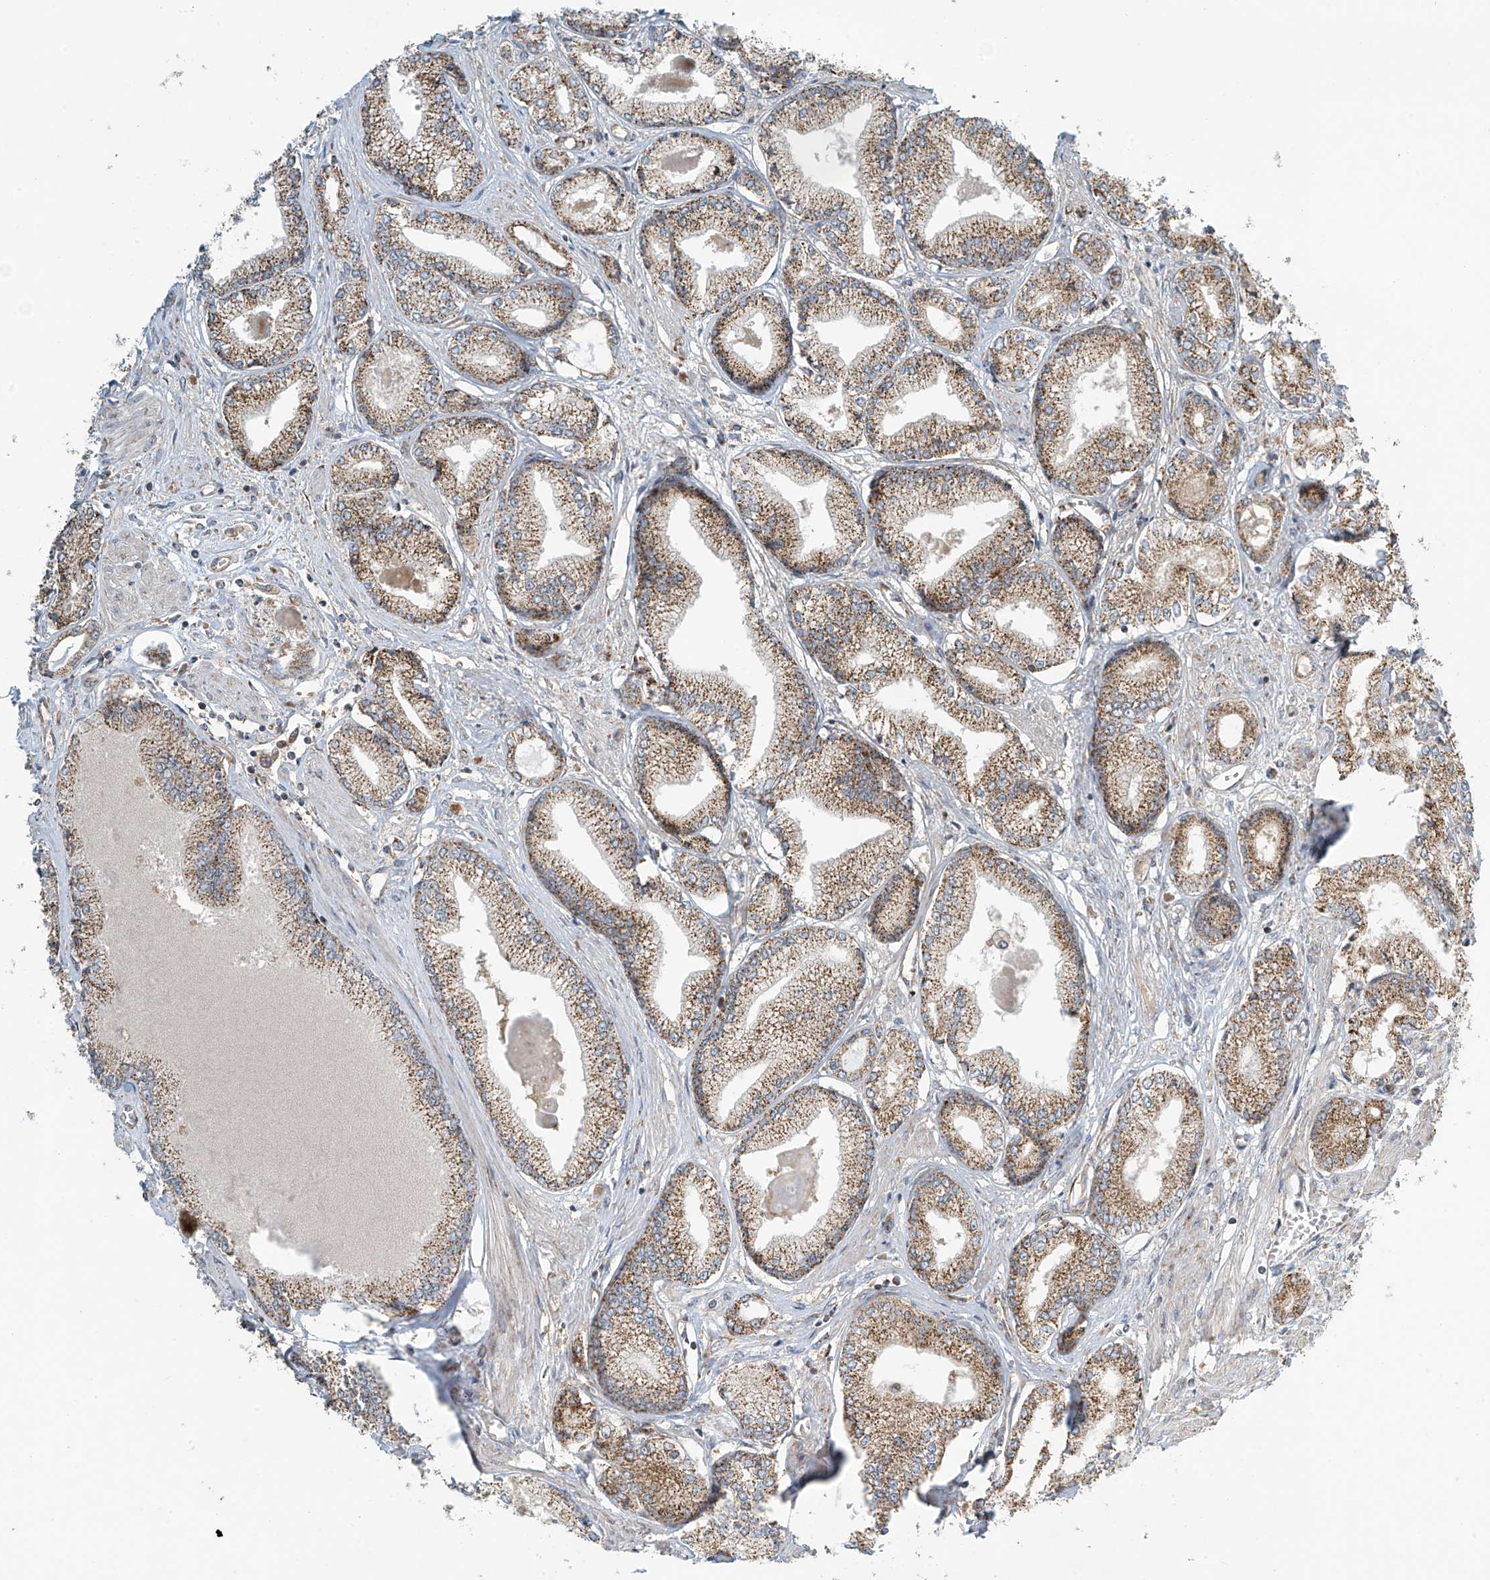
{"staining": {"intensity": "moderate", "quantity": ">75%", "location": "cytoplasmic/membranous"}, "tissue": "prostate cancer", "cell_type": "Tumor cells", "image_type": "cancer", "snomed": [{"axis": "morphology", "description": "Adenocarcinoma, Low grade"}, {"axis": "topography", "description": "Prostate"}], "caption": "This micrograph shows IHC staining of human prostate cancer, with medium moderate cytoplasmic/membranous expression in approximately >75% of tumor cells.", "gene": "METTL6", "patient": {"sex": "male", "age": 60}}